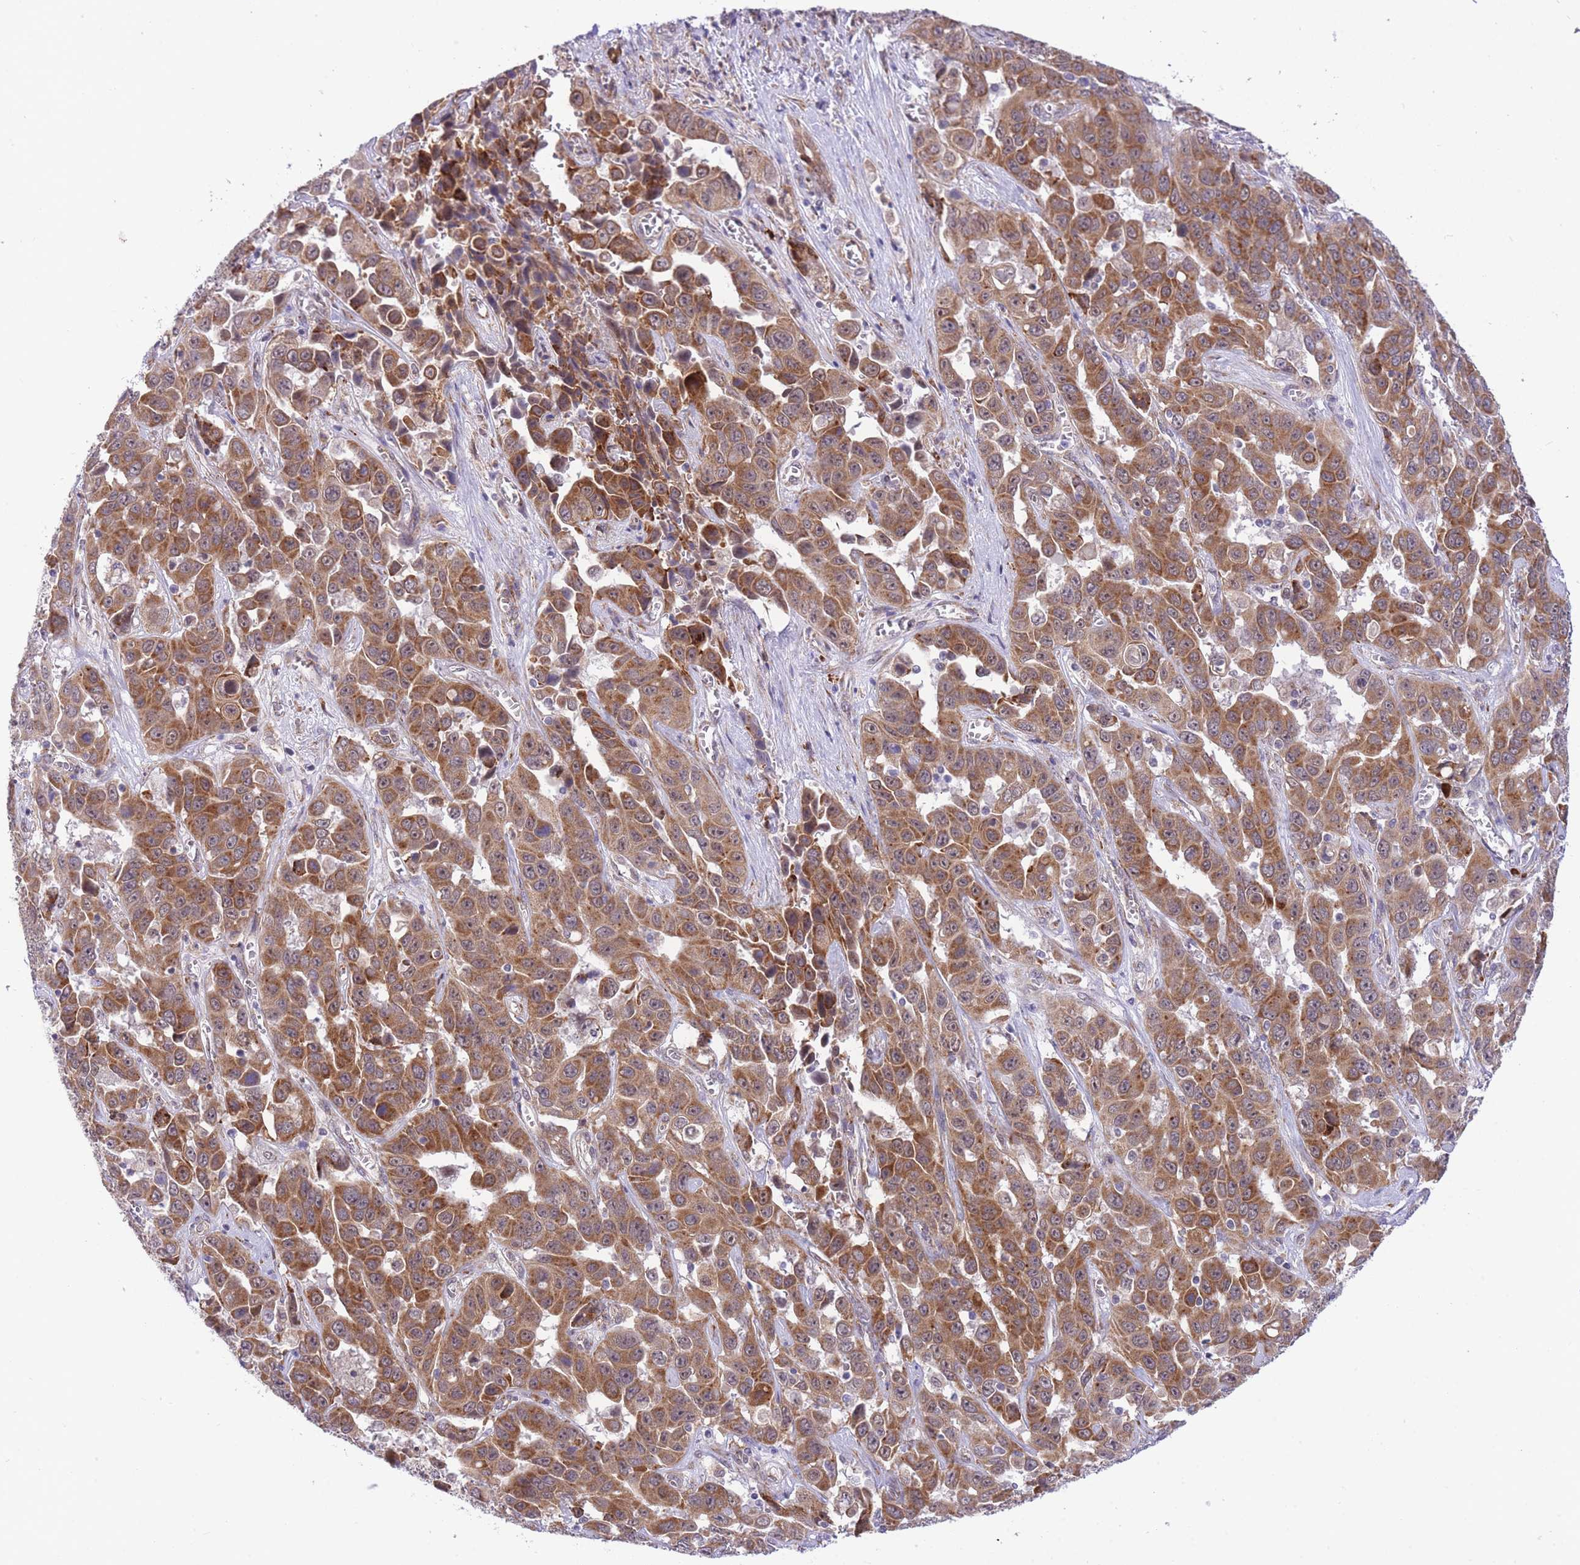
{"staining": {"intensity": "moderate", "quantity": ">75%", "location": "cytoplasmic/membranous,nuclear"}, "tissue": "liver cancer", "cell_type": "Tumor cells", "image_type": "cancer", "snomed": [{"axis": "morphology", "description": "Cholangiocarcinoma"}, {"axis": "topography", "description": "Liver"}], "caption": "DAB immunohistochemical staining of liver cholangiocarcinoma reveals moderate cytoplasmic/membranous and nuclear protein positivity in about >75% of tumor cells. The protein is shown in brown color, while the nuclei are stained blue.", "gene": "EXOSC8", "patient": {"sex": "female", "age": 52}}